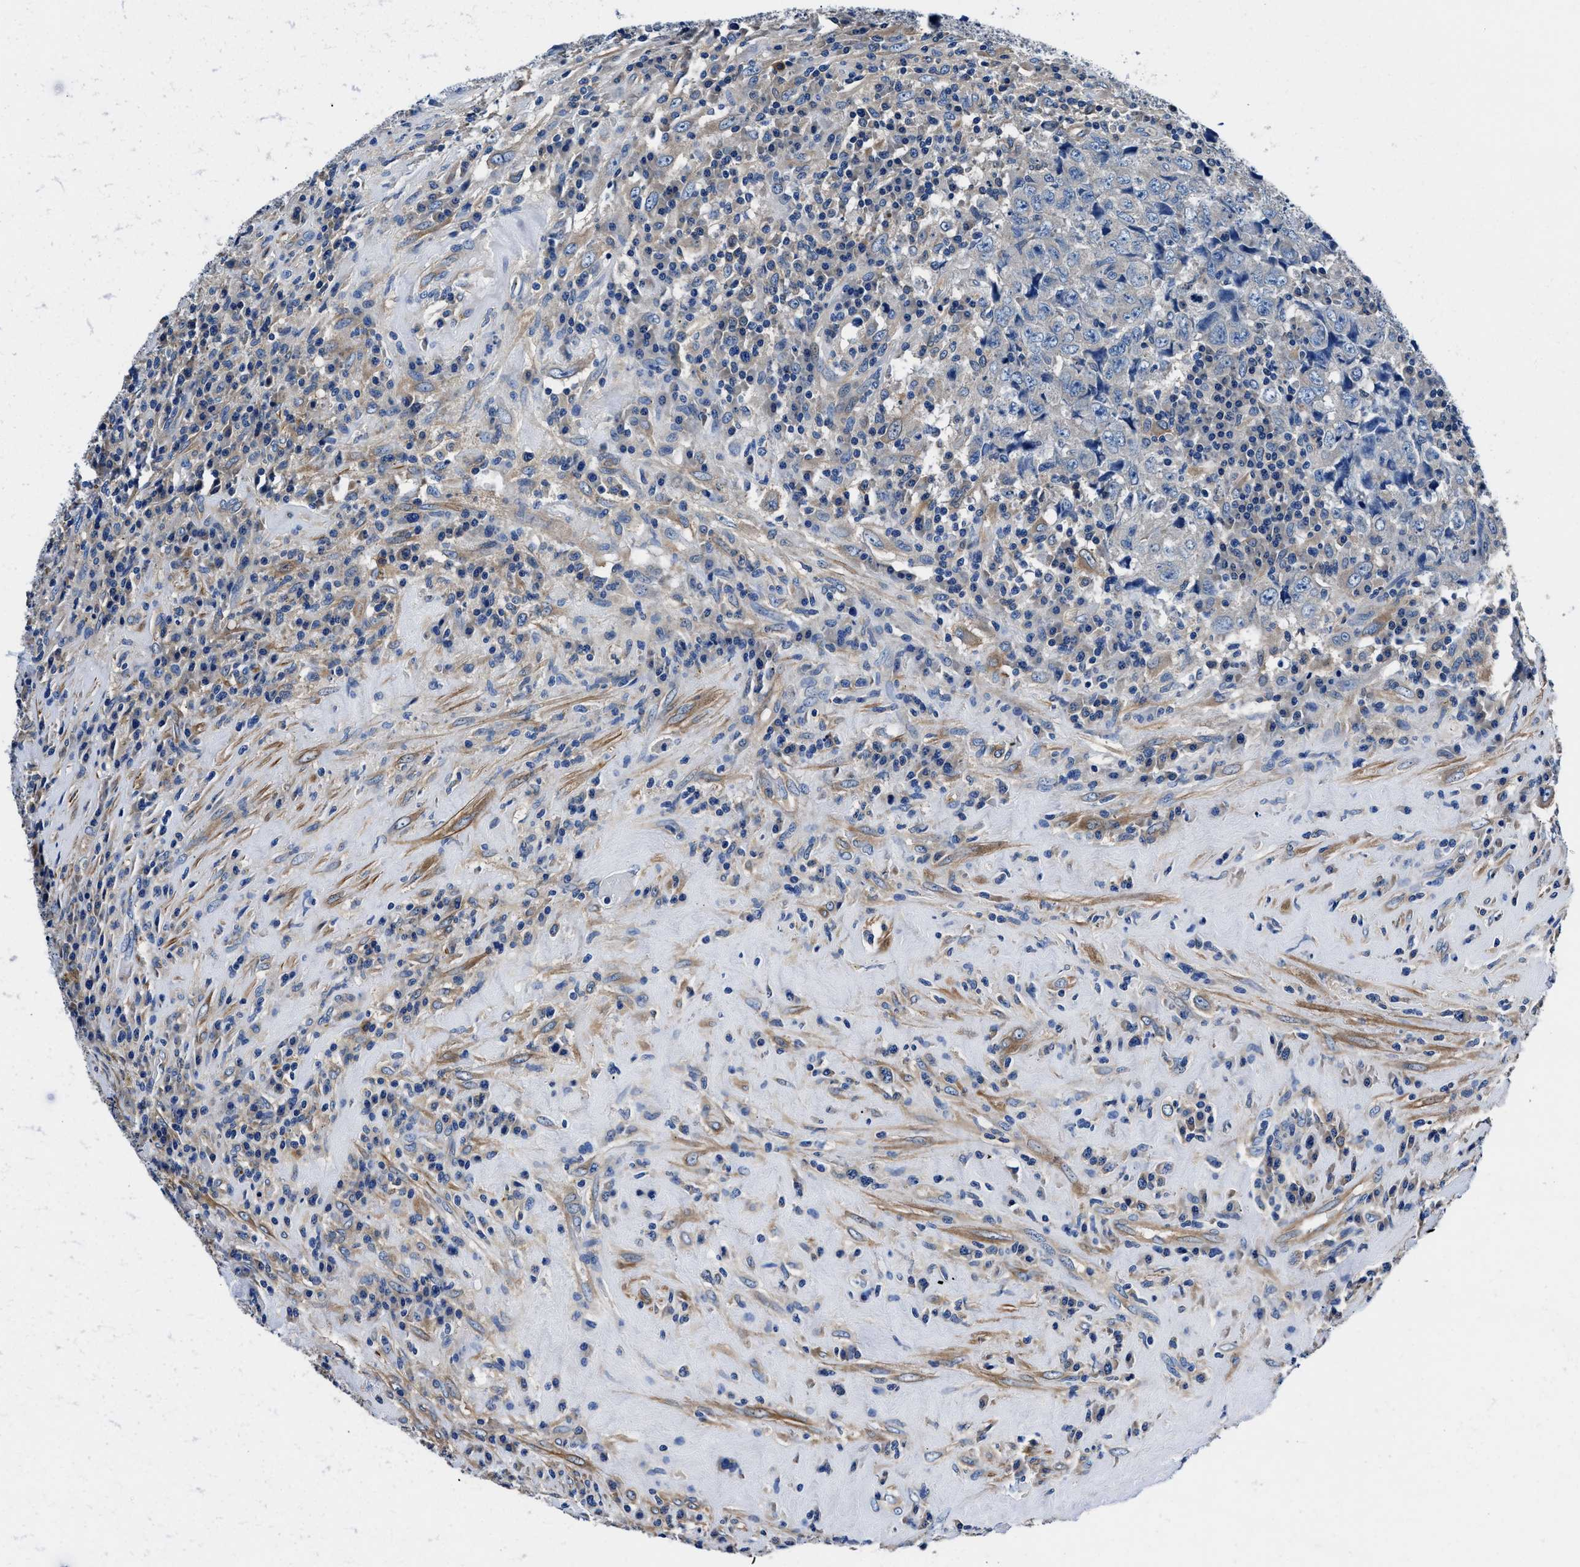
{"staining": {"intensity": "negative", "quantity": "none", "location": "none"}, "tissue": "testis cancer", "cell_type": "Tumor cells", "image_type": "cancer", "snomed": [{"axis": "morphology", "description": "Necrosis, NOS"}, {"axis": "morphology", "description": "Carcinoma, Embryonal, NOS"}, {"axis": "topography", "description": "Testis"}], "caption": "The image displays no staining of tumor cells in testis embryonal carcinoma.", "gene": "NEU1", "patient": {"sex": "male", "age": 19}}